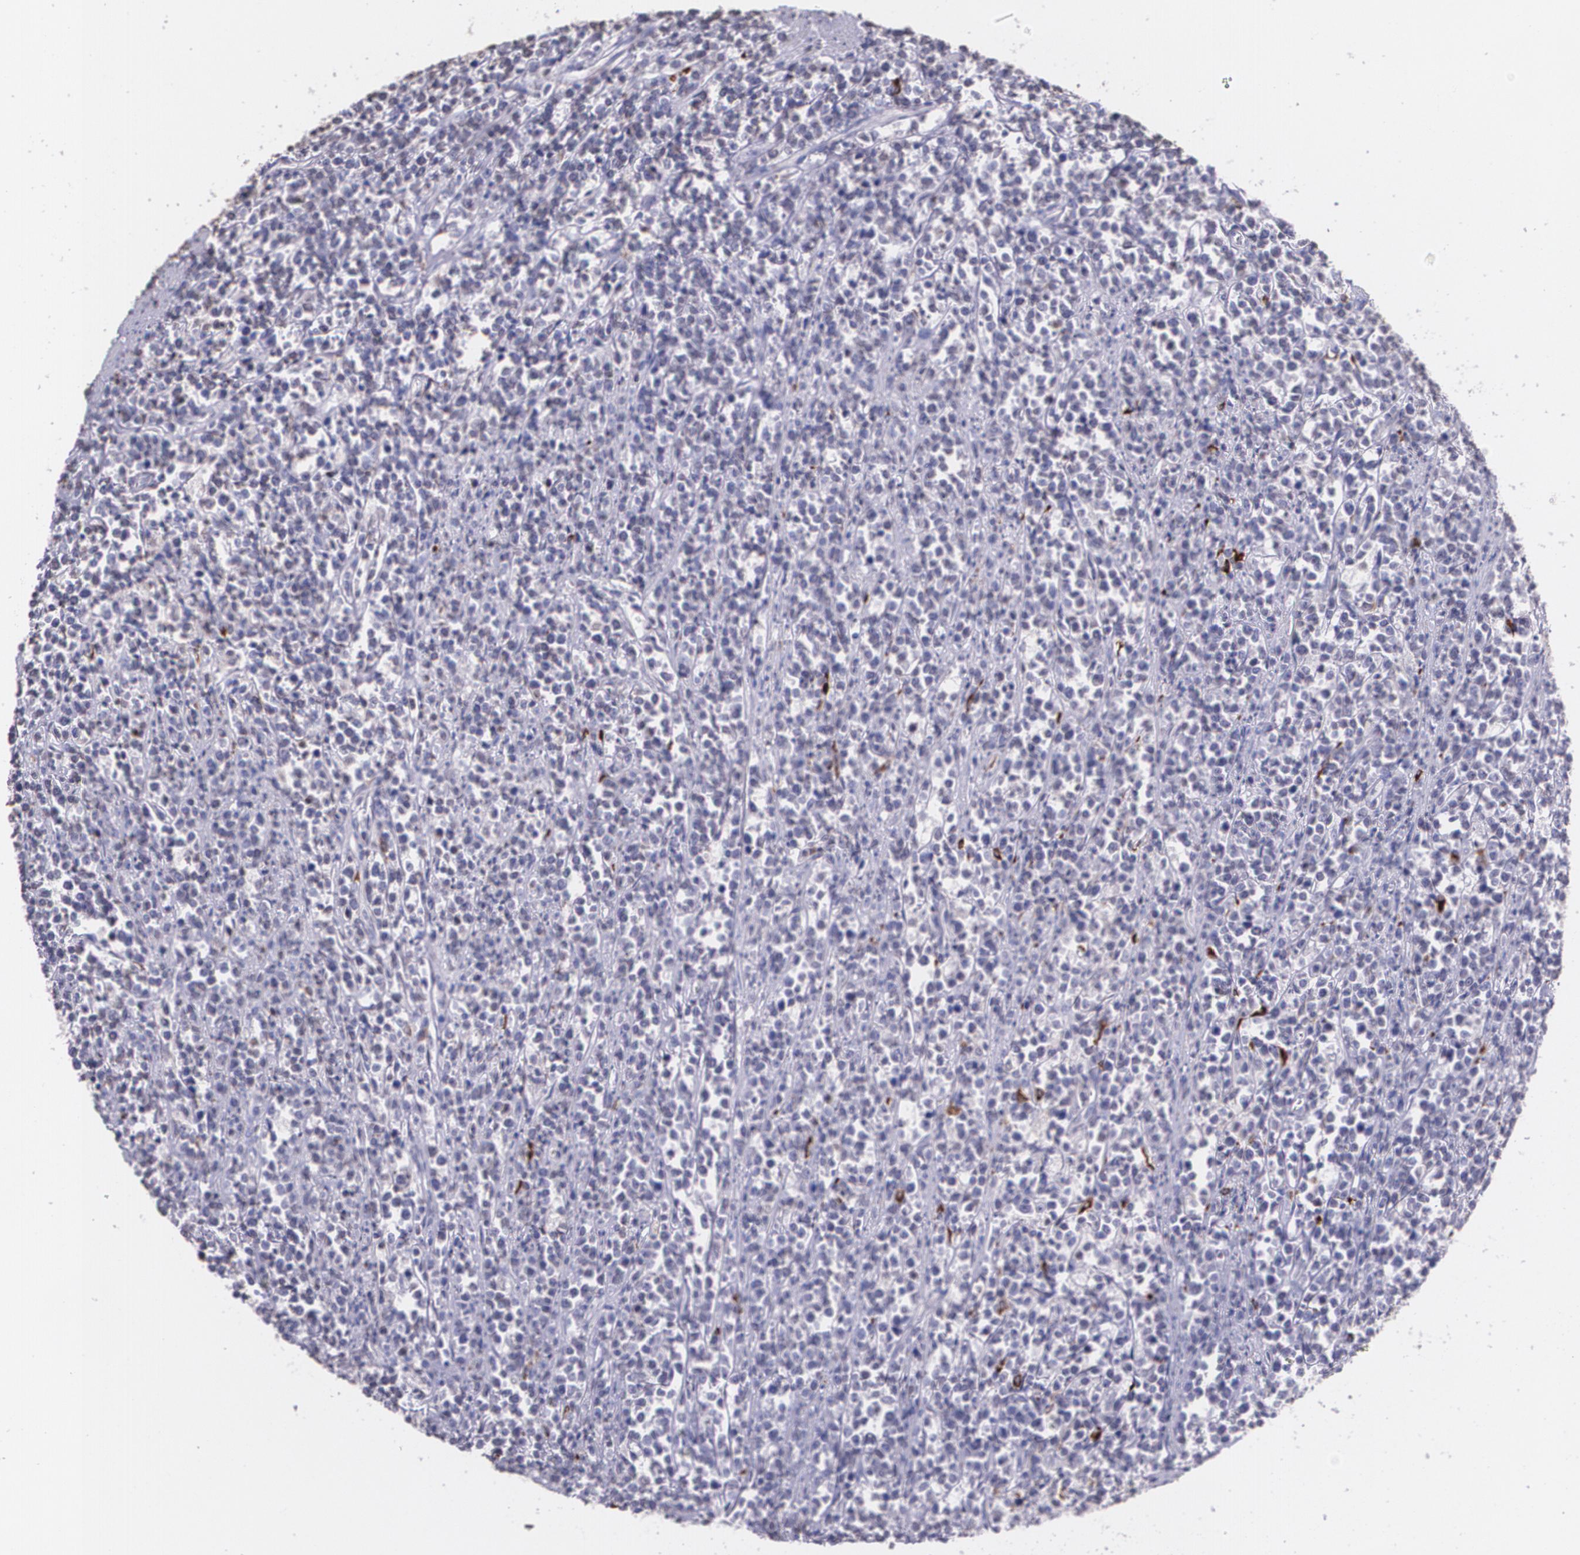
{"staining": {"intensity": "negative", "quantity": "none", "location": "none"}, "tissue": "lymphoma", "cell_type": "Tumor cells", "image_type": "cancer", "snomed": [{"axis": "morphology", "description": "Malignant lymphoma, non-Hodgkin's type, High grade"}, {"axis": "topography", "description": "Small intestine"}, {"axis": "topography", "description": "Colon"}], "caption": "A high-resolution image shows IHC staining of high-grade malignant lymphoma, non-Hodgkin's type, which demonstrates no significant positivity in tumor cells.", "gene": "RTN1", "patient": {"sex": "male", "age": 8}}